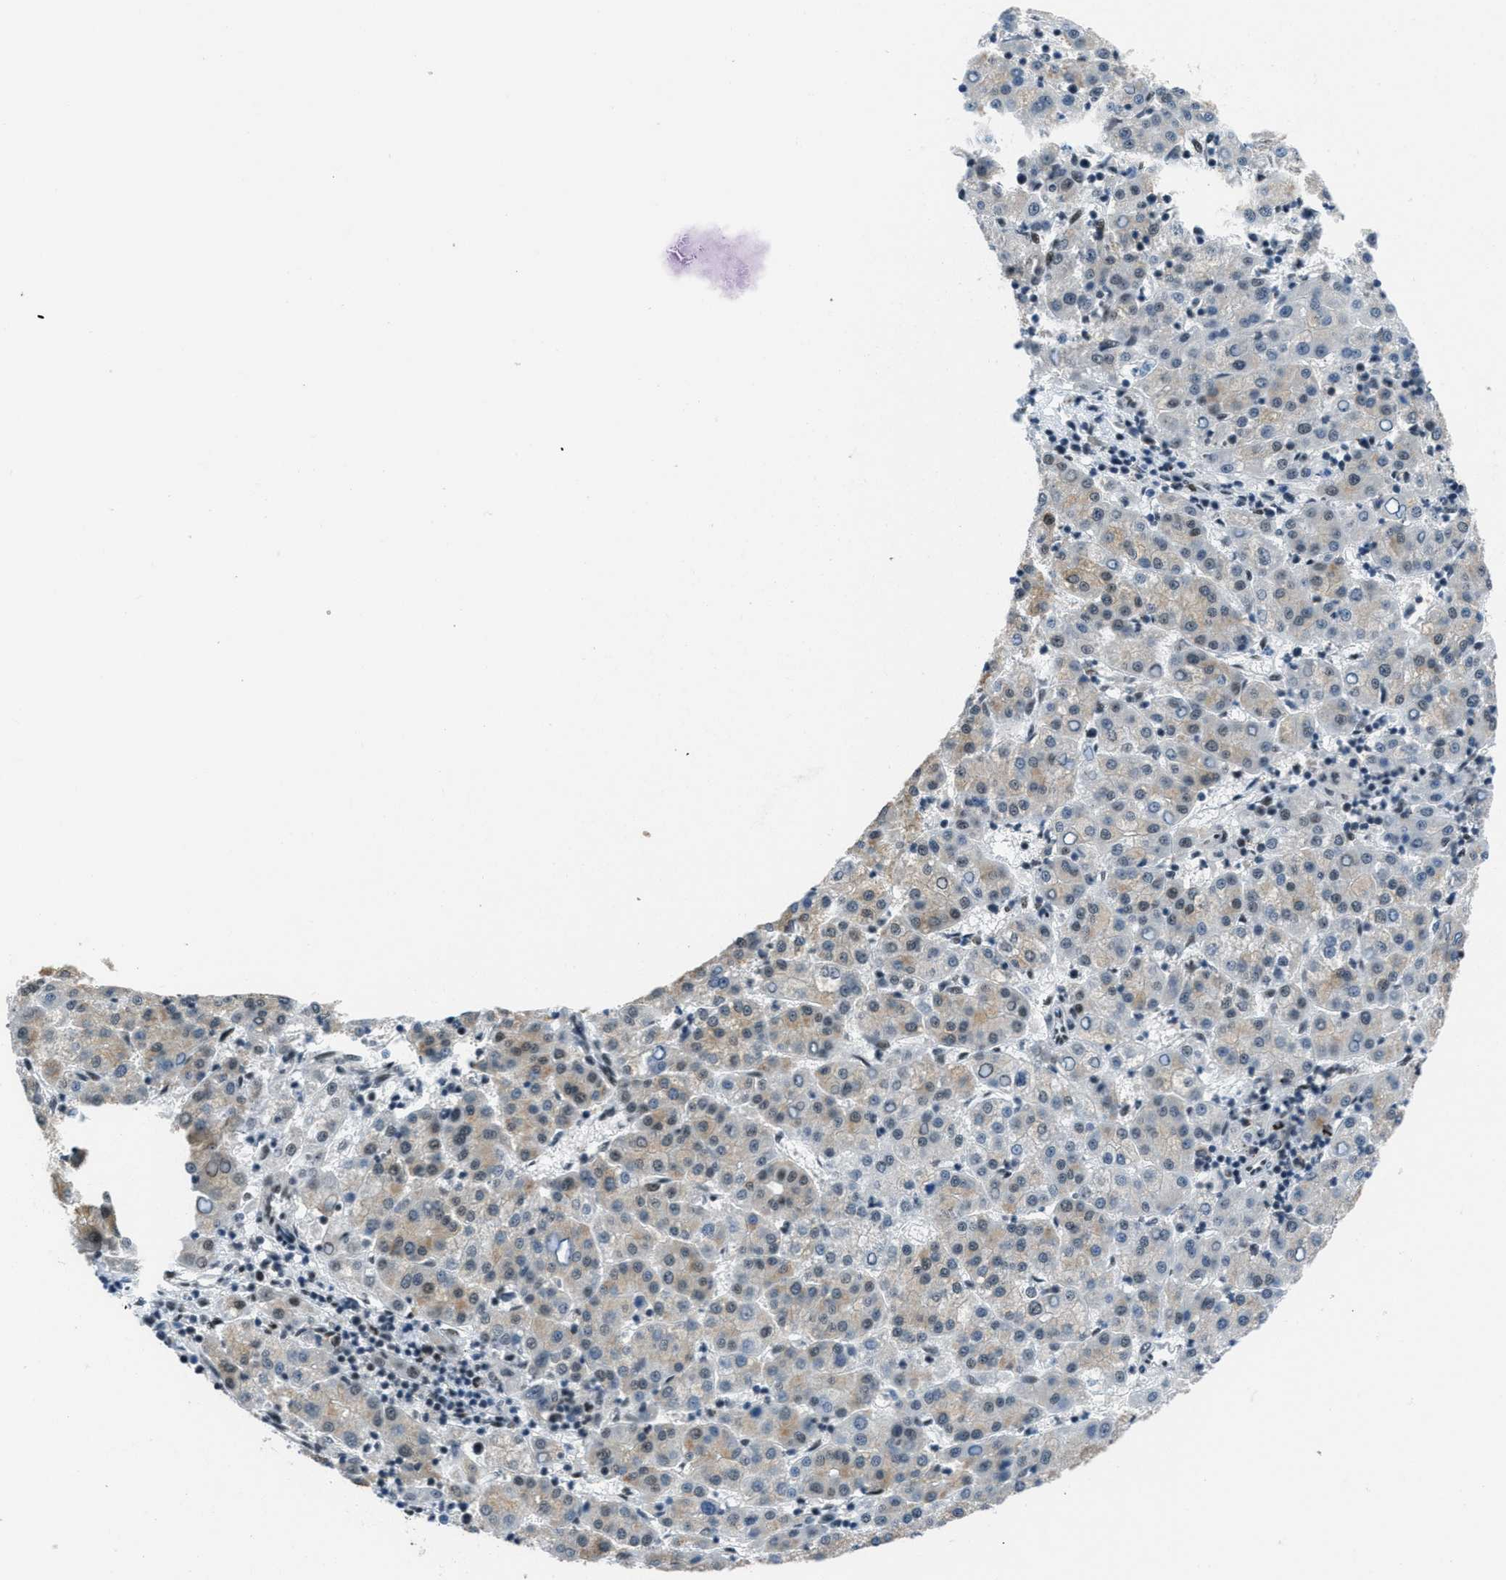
{"staining": {"intensity": "weak", "quantity": ">75%", "location": "nuclear"}, "tissue": "liver cancer", "cell_type": "Tumor cells", "image_type": "cancer", "snomed": [{"axis": "morphology", "description": "Carcinoma, Hepatocellular, NOS"}, {"axis": "topography", "description": "Liver"}], "caption": "Brown immunohistochemical staining in human liver hepatocellular carcinoma demonstrates weak nuclear positivity in approximately >75% of tumor cells.", "gene": "GATAD2B", "patient": {"sex": "female", "age": 58}}